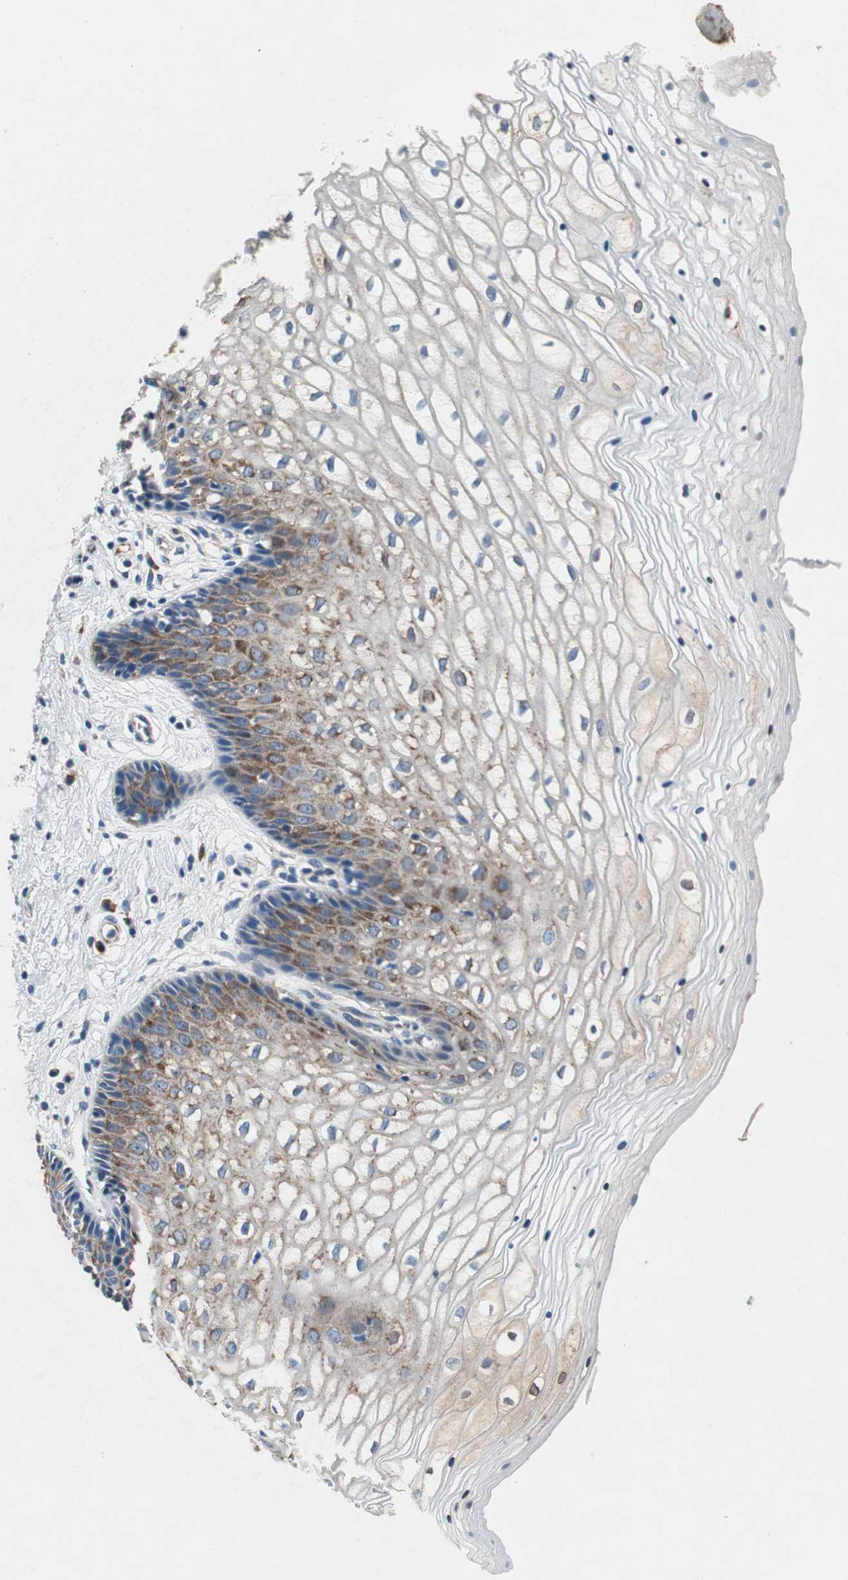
{"staining": {"intensity": "strong", "quantity": ">75%", "location": "cytoplasmic/membranous"}, "tissue": "vagina", "cell_type": "Squamous epithelial cells", "image_type": "normal", "snomed": [{"axis": "morphology", "description": "Normal tissue, NOS"}, {"axis": "topography", "description": "Vagina"}], "caption": "IHC histopathology image of normal human vagina stained for a protein (brown), which exhibits high levels of strong cytoplasmic/membranous staining in approximately >75% of squamous epithelial cells.", "gene": "RPL35", "patient": {"sex": "female", "age": 34}}